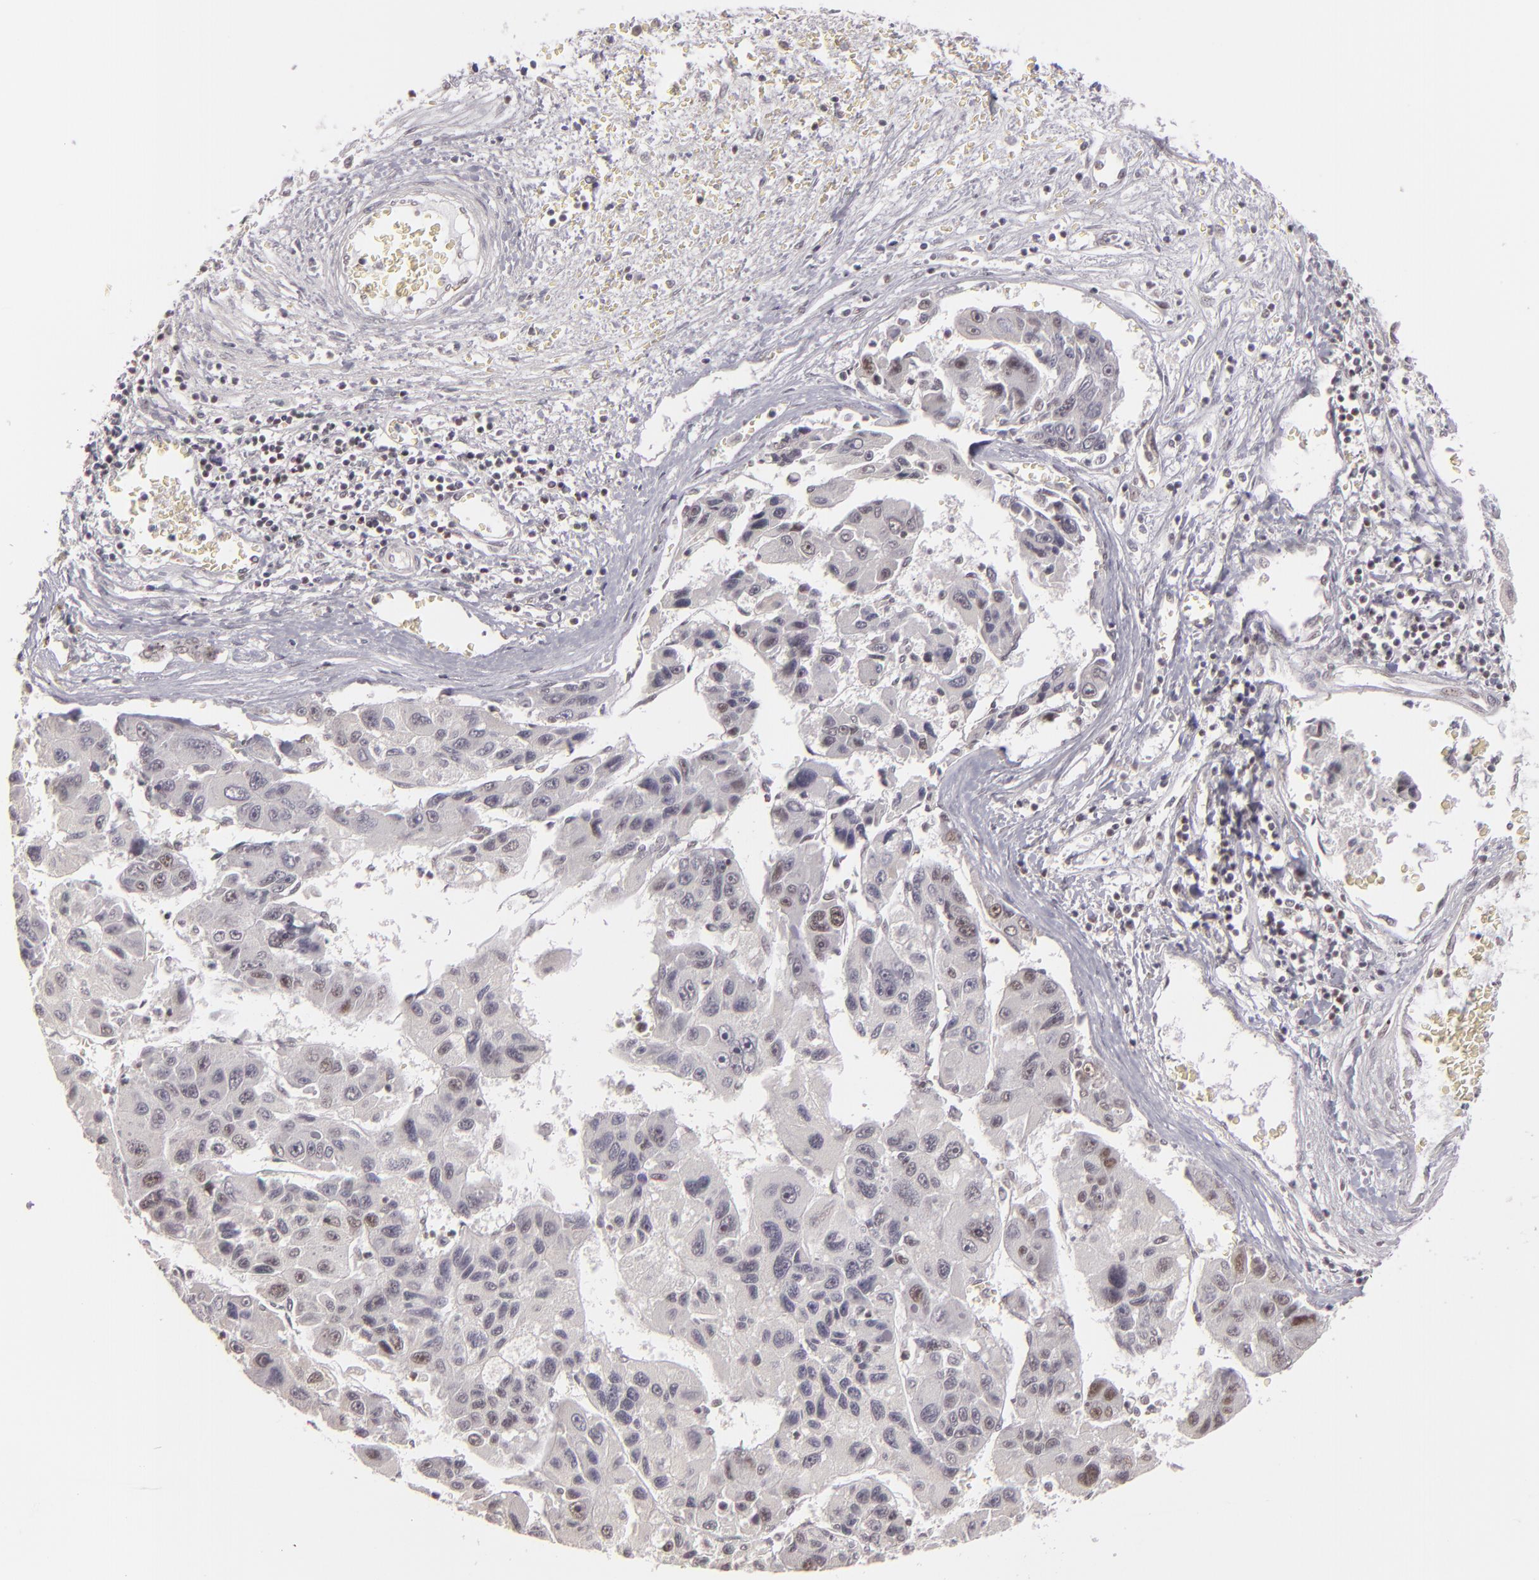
{"staining": {"intensity": "negative", "quantity": "none", "location": "none"}, "tissue": "liver cancer", "cell_type": "Tumor cells", "image_type": "cancer", "snomed": [{"axis": "morphology", "description": "Carcinoma, Hepatocellular, NOS"}, {"axis": "topography", "description": "Liver"}], "caption": "Tumor cells are negative for brown protein staining in liver cancer.", "gene": "DAXX", "patient": {"sex": "male", "age": 64}}